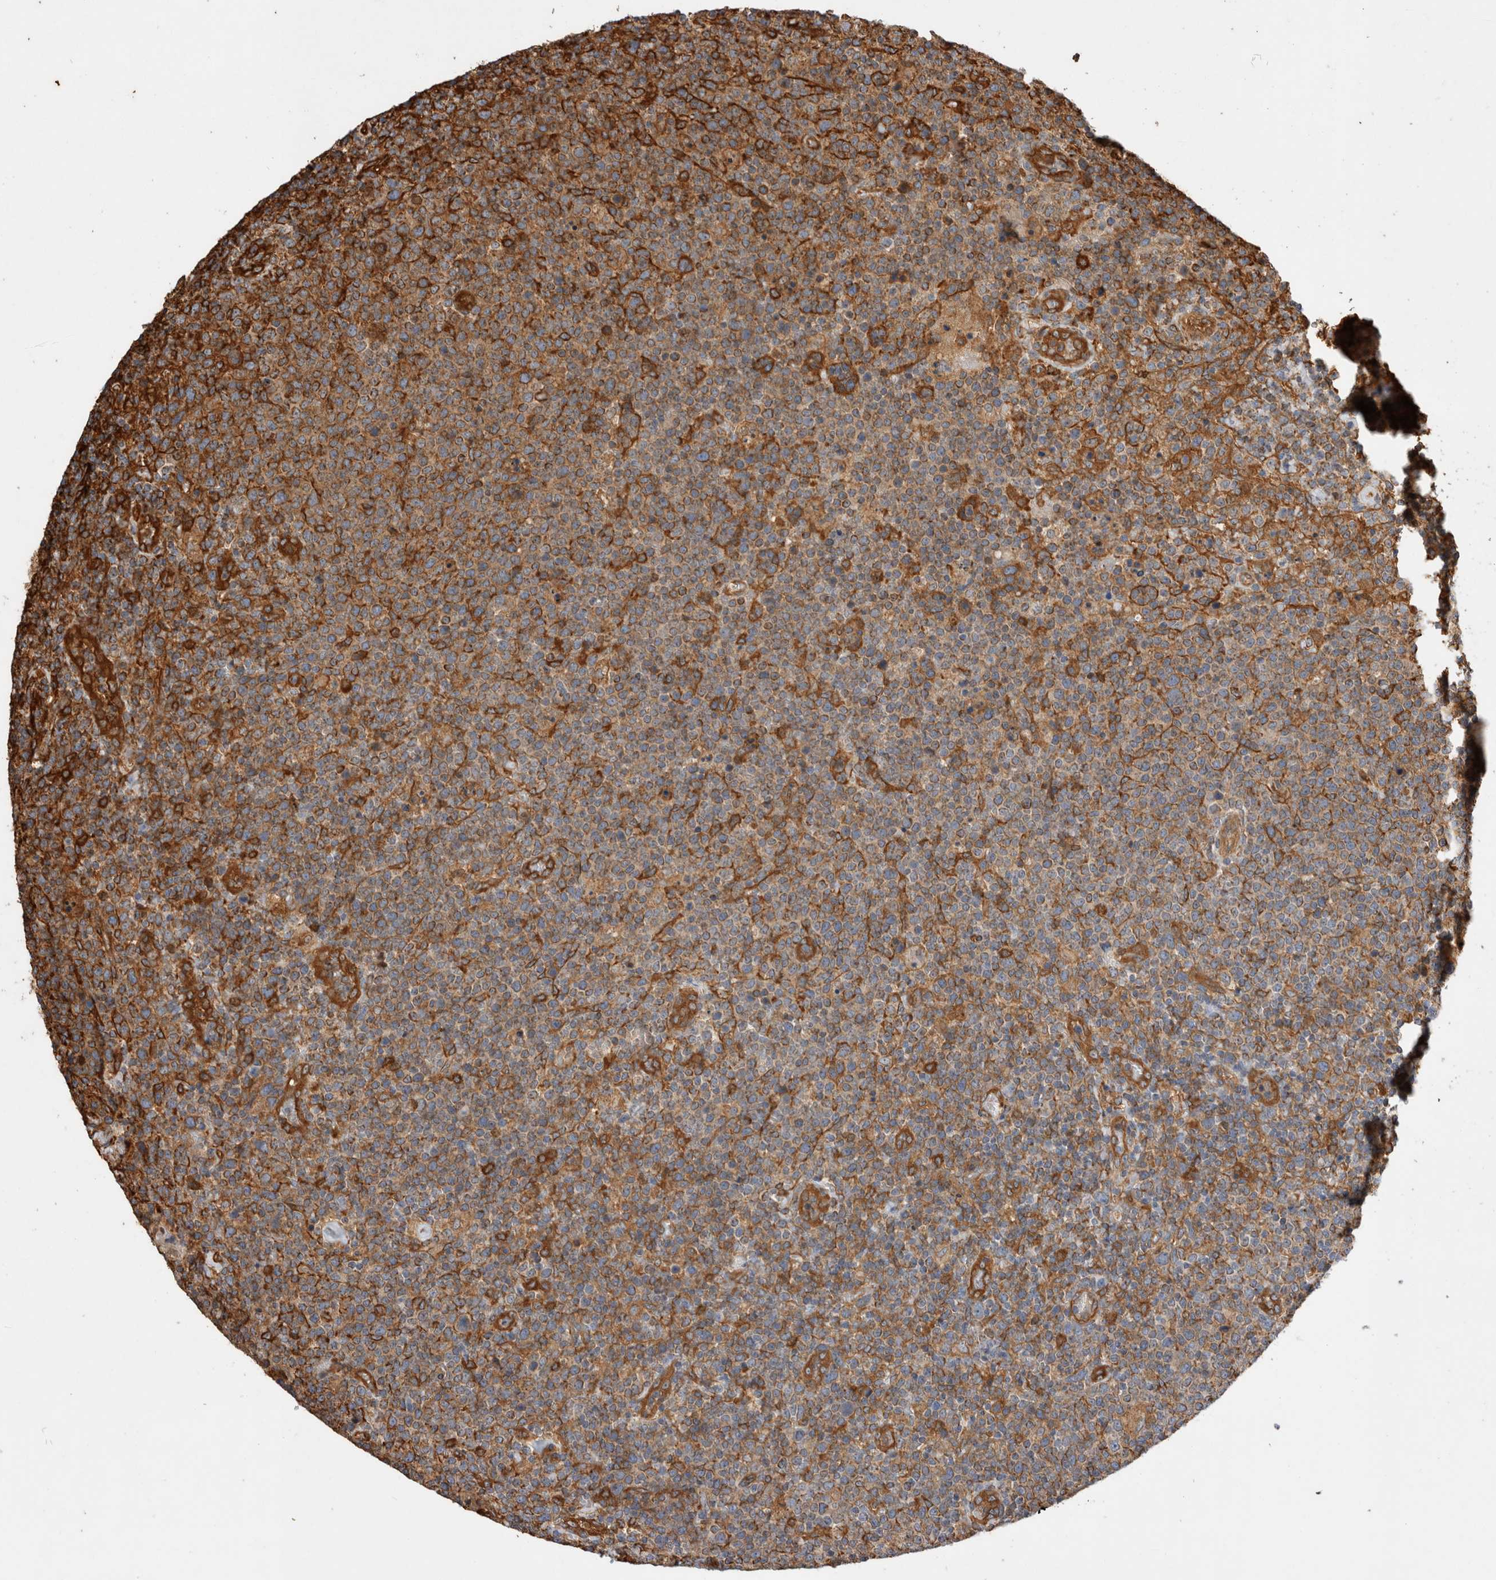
{"staining": {"intensity": "strong", "quantity": "25%-75%", "location": "cytoplasmic/membranous"}, "tissue": "lymphoma", "cell_type": "Tumor cells", "image_type": "cancer", "snomed": [{"axis": "morphology", "description": "Malignant lymphoma, non-Hodgkin's type, High grade"}, {"axis": "topography", "description": "Lymph node"}], "caption": "High-grade malignant lymphoma, non-Hodgkin's type tissue demonstrates strong cytoplasmic/membranous positivity in approximately 25%-75% of tumor cells (Stains: DAB (3,3'-diaminobenzidine) in brown, nuclei in blue, Microscopy: brightfield microscopy at high magnification).", "gene": "ZNF397", "patient": {"sex": "male", "age": 61}}